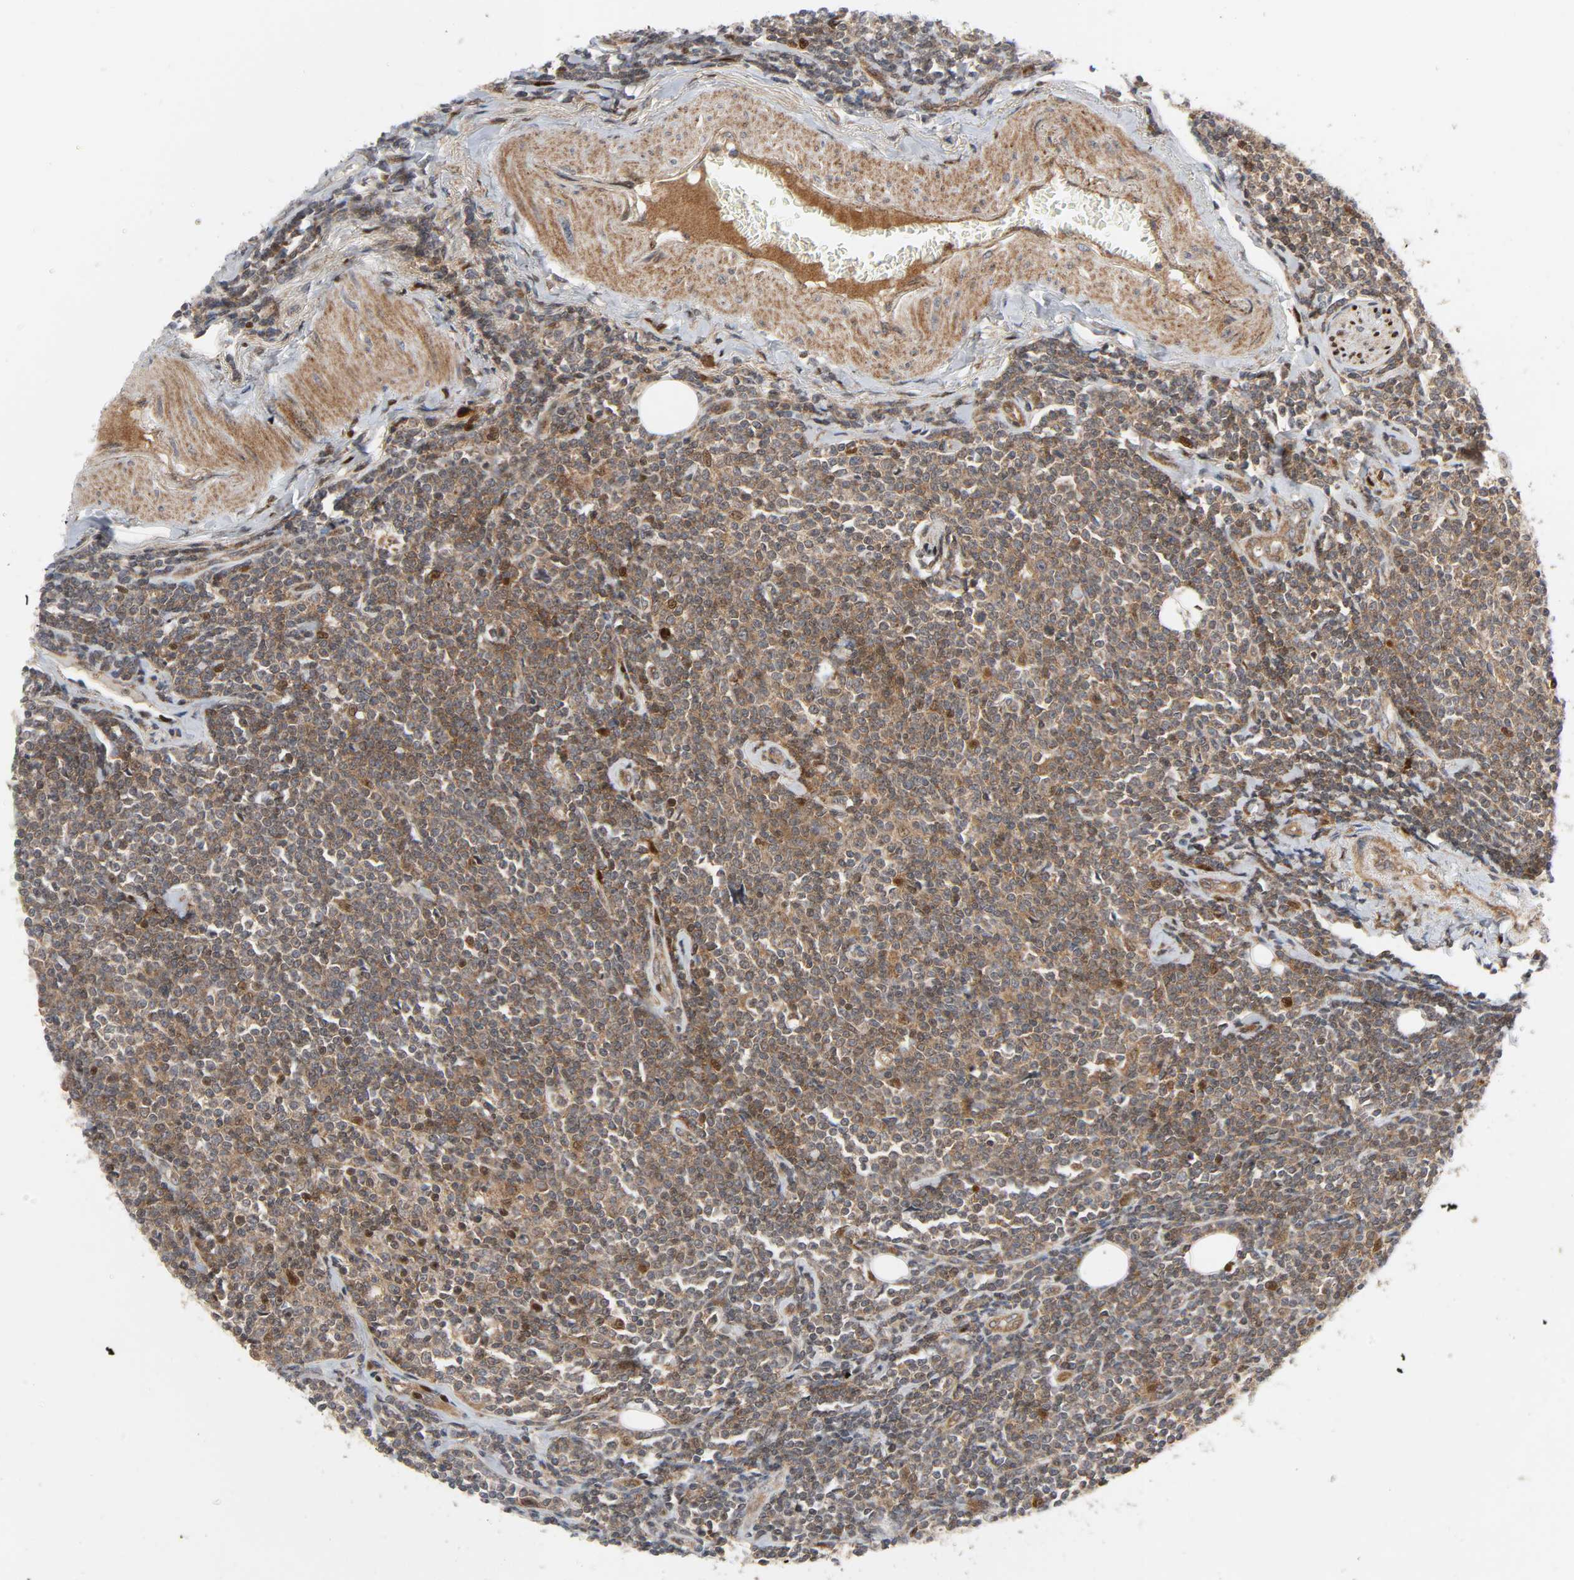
{"staining": {"intensity": "moderate", "quantity": ">75%", "location": "cytoplasmic/membranous"}, "tissue": "lymphoma", "cell_type": "Tumor cells", "image_type": "cancer", "snomed": [{"axis": "morphology", "description": "Malignant lymphoma, non-Hodgkin's type, Low grade"}, {"axis": "topography", "description": "Soft tissue"}], "caption": "A photomicrograph of low-grade malignant lymphoma, non-Hodgkin's type stained for a protein reveals moderate cytoplasmic/membranous brown staining in tumor cells.", "gene": "CHUK", "patient": {"sex": "male", "age": 92}}